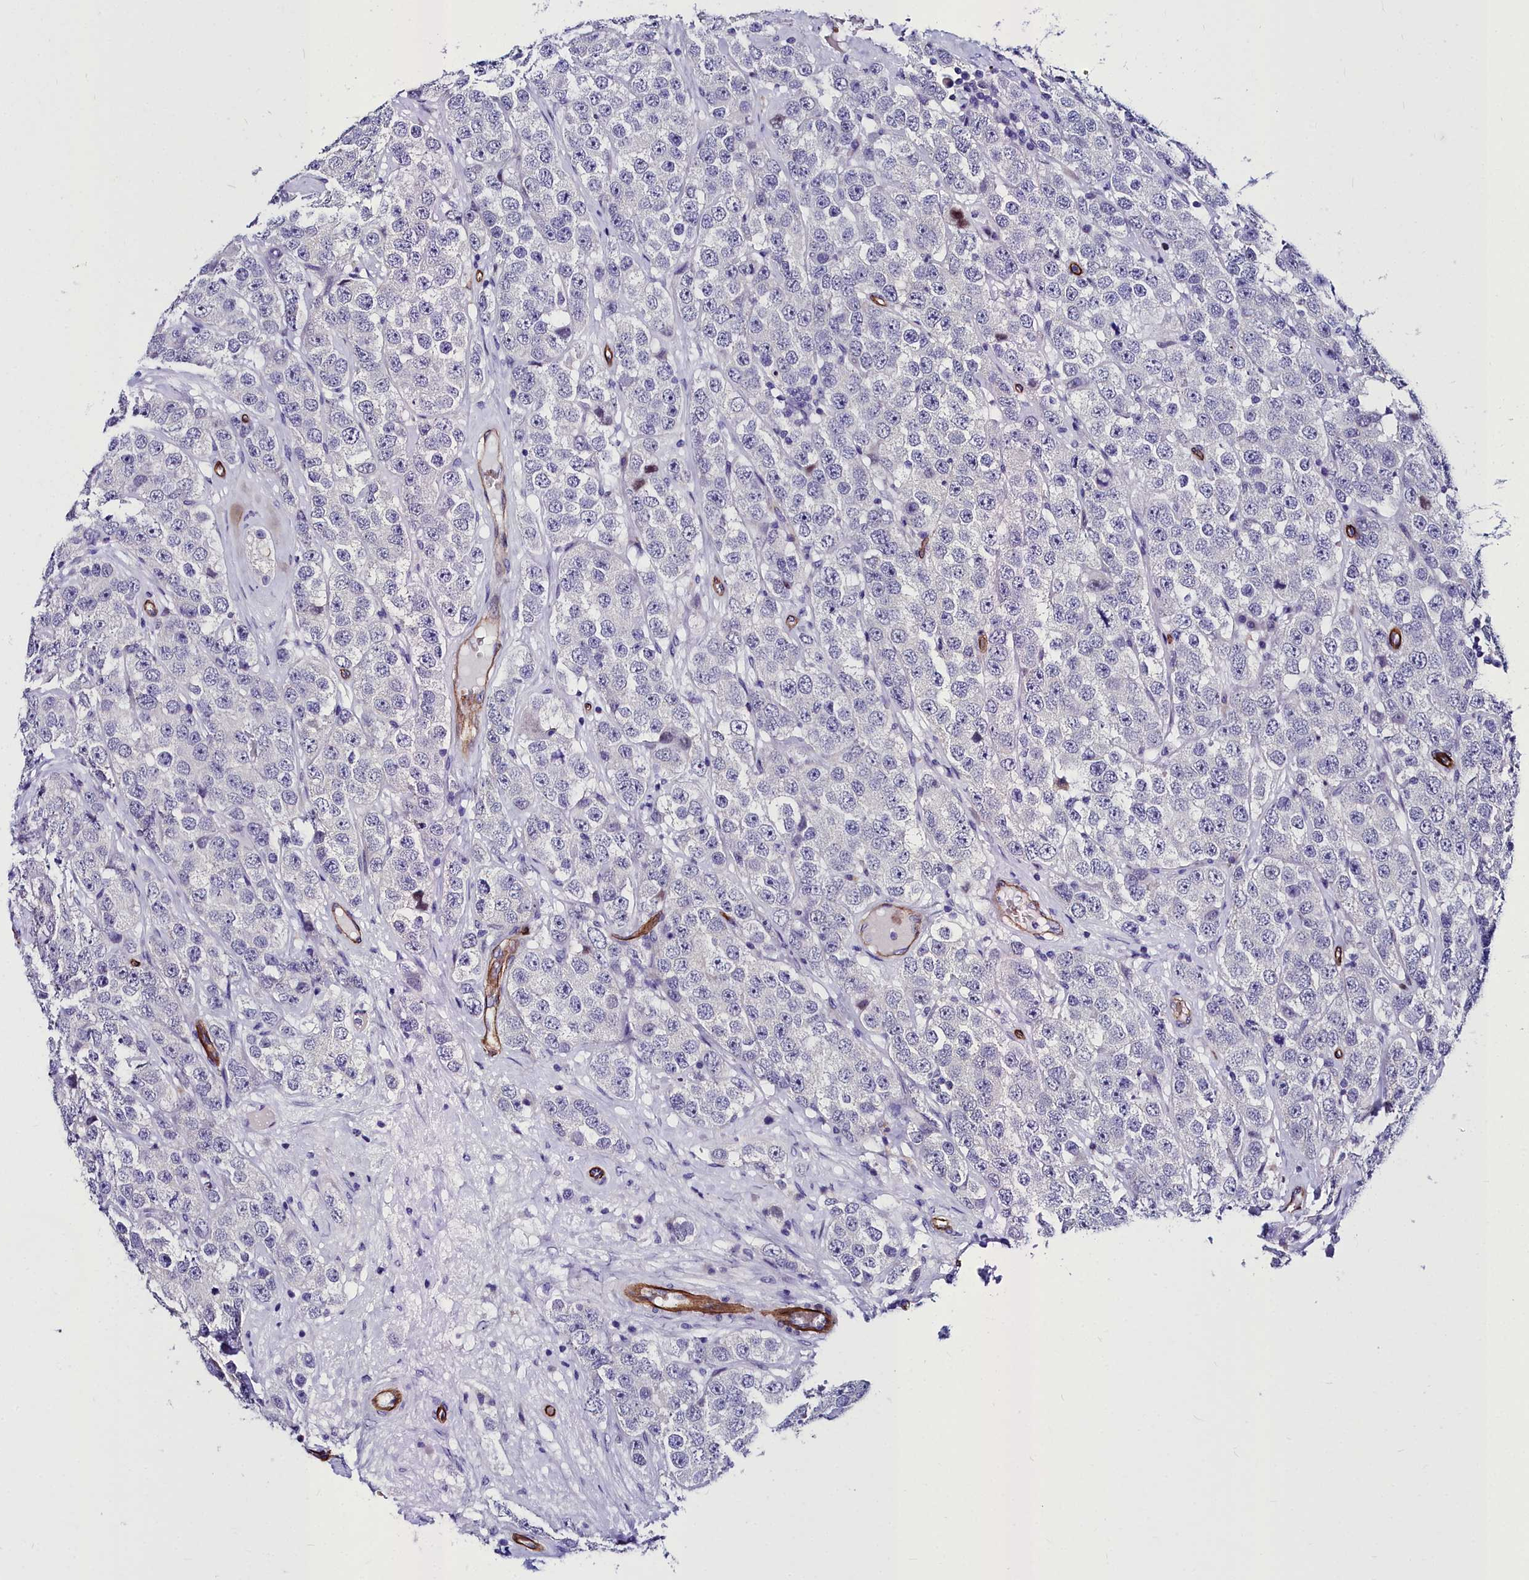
{"staining": {"intensity": "negative", "quantity": "none", "location": "none"}, "tissue": "testis cancer", "cell_type": "Tumor cells", "image_type": "cancer", "snomed": [{"axis": "morphology", "description": "Seminoma, NOS"}, {"axis": "topography", "description": "Testis"}], "caption": "This is an IHC photomicrograph of seminoma (testis). There is no staining in tumor cells.", "gene": "CYP4F11", "patient": {"sex": "male", "age": 28}}